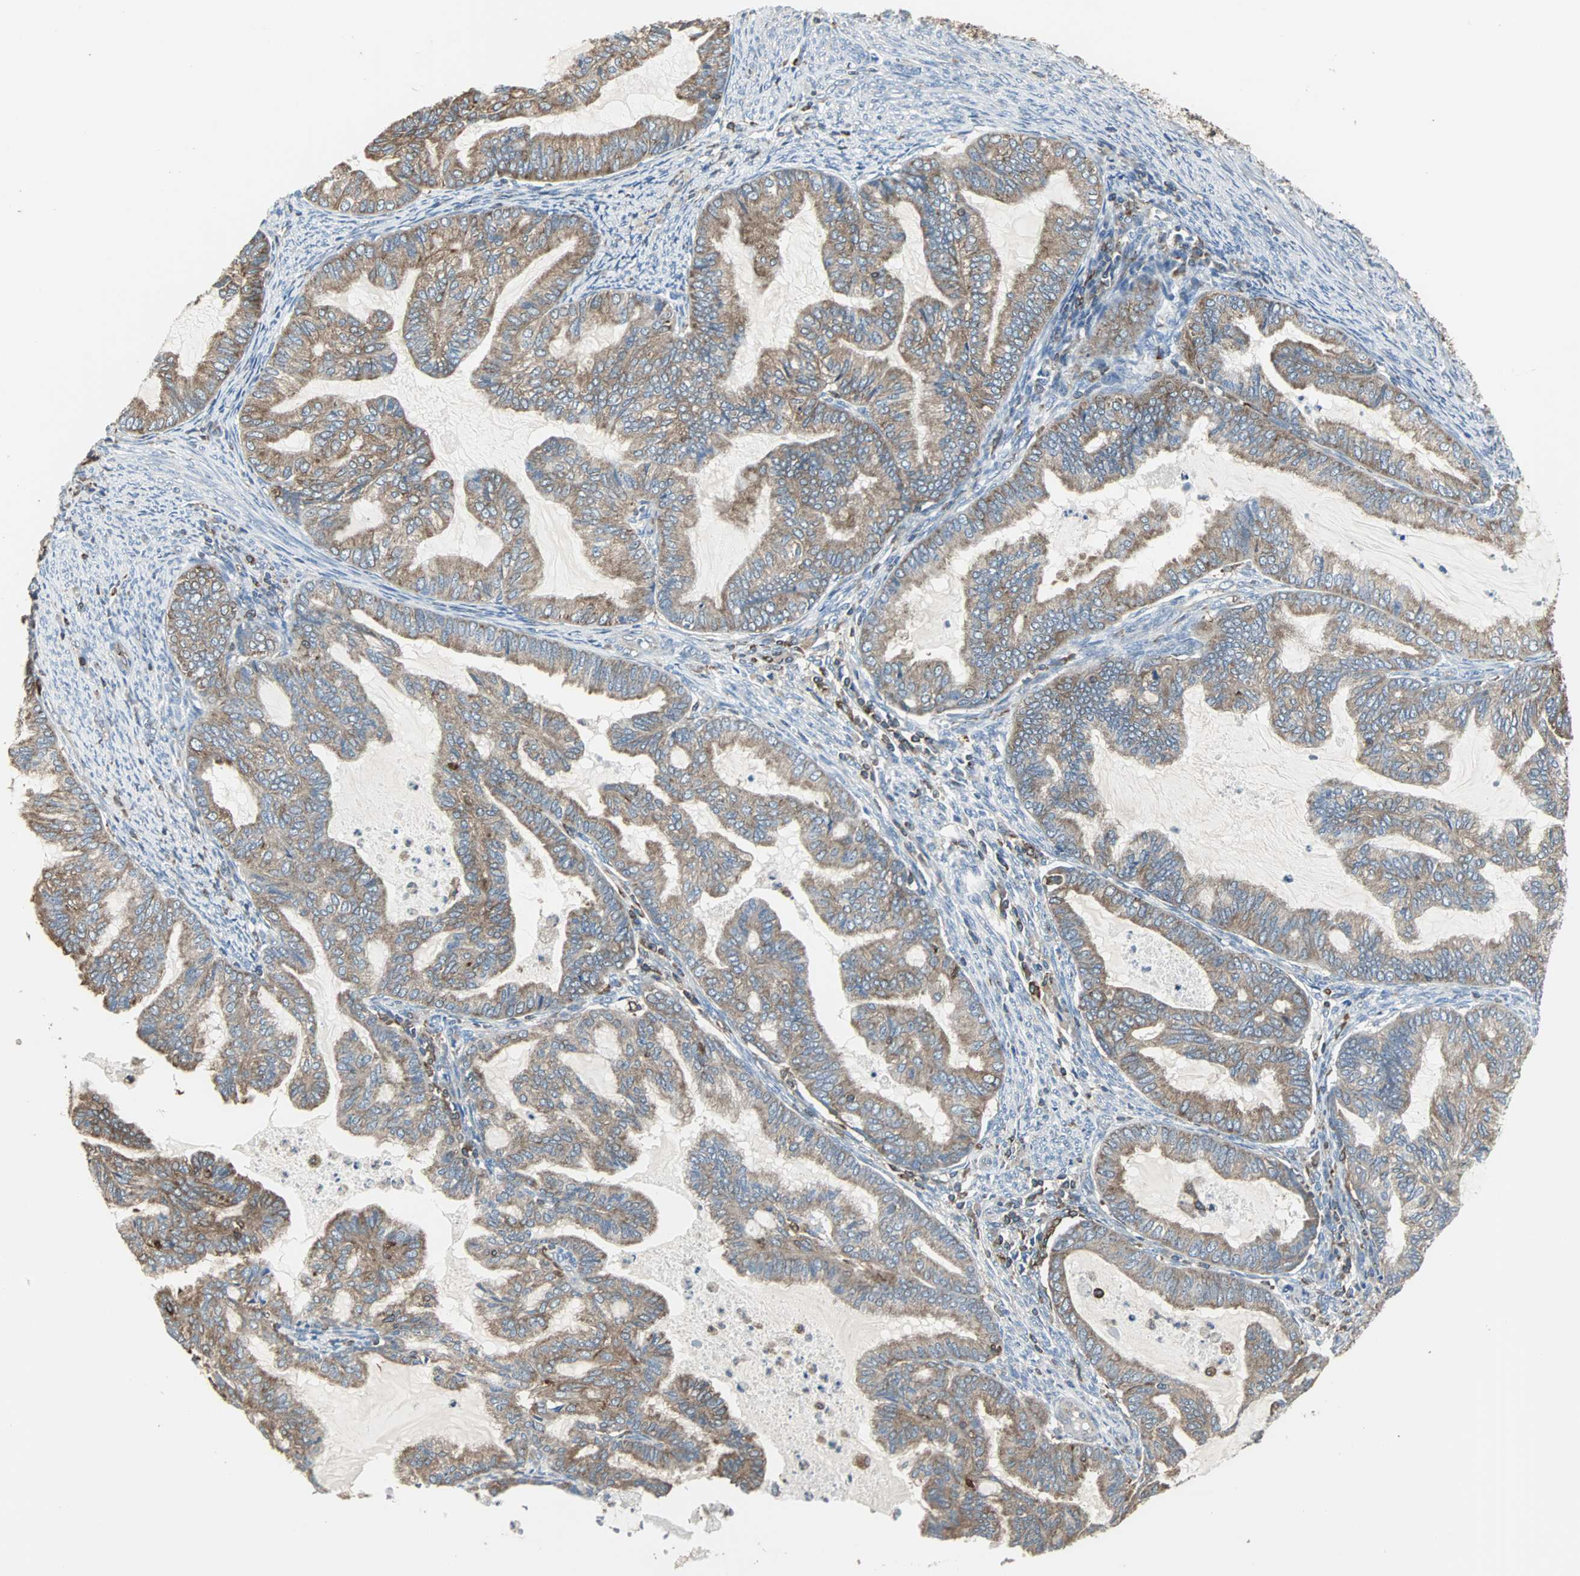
{"staining": {"intensity": "strong", "quantity": ">75%", "location": "cytoplasmic/membranous"}, "tissue": "cervical cancer", "cell_type": "Tumor cells", "image_type": "cancer", "snomed": [{"axis": "morphology", "description": "Normal tissue, NOS"}, {"axis": "morphology", "description": "Adenocarcinoma, NOS"}, {"axis": "topography", "description": "Cervix"}, {"axis": "topography", "description": "Endometrium"}], "caption": "High-magnification brightfield microscopy of cervical cancer (adenocarcinoma) stained with DAB (brown) and counterstained with hematoxylin (blue). tumor cells exhibit strong cytoplasmic/membranous staining is present in about>75% of cells. Ihc stains the protein in brown and the nuclei are stained blue.", "gene": "LRRFIP1", "patient": {"sex": "female", "age": 86}}